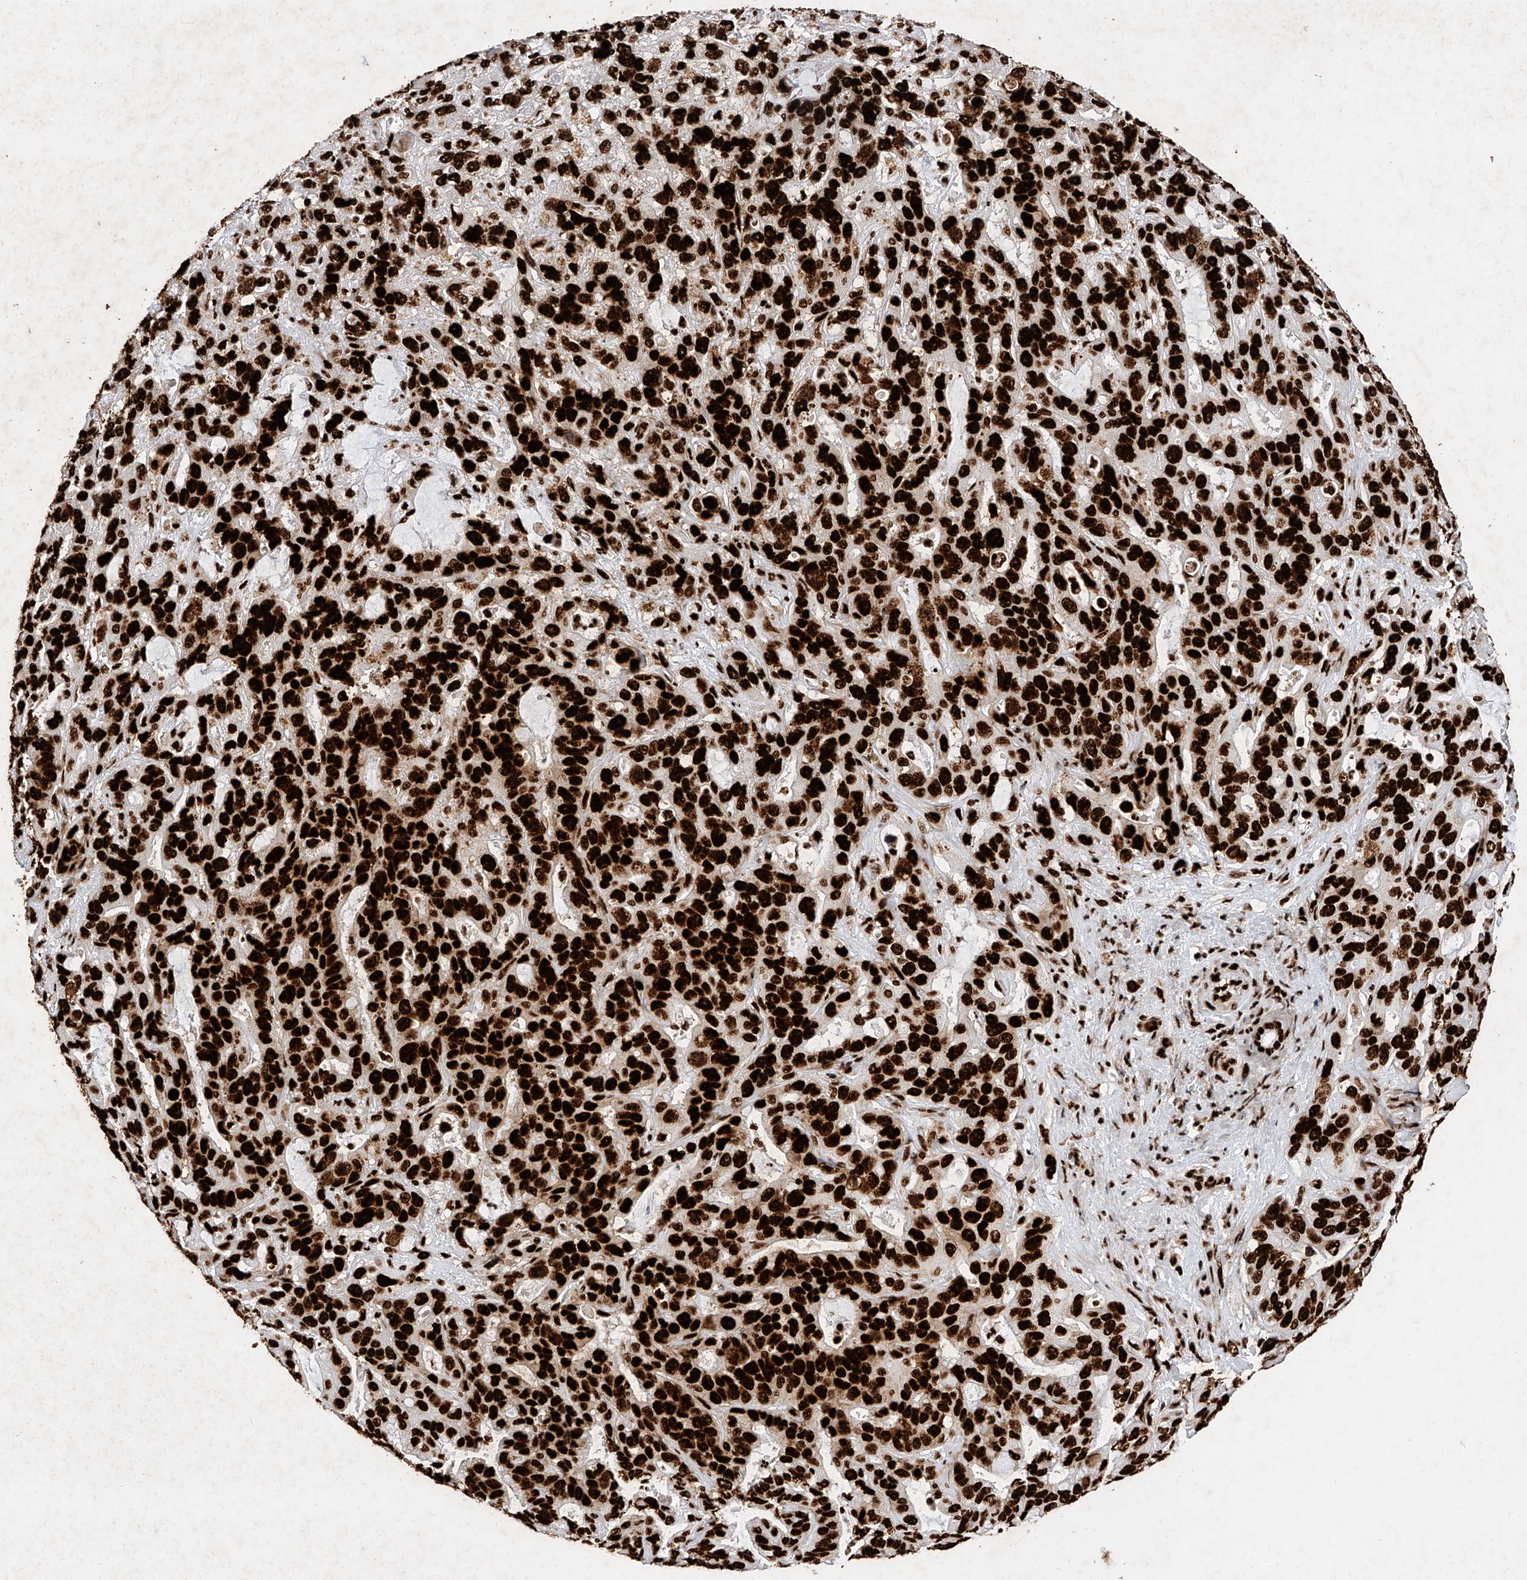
{"staining": {"intensity": "strong", "quantity": ">75%", "location": "nuclear"}, "tissue": "liver cancer", "cell_type": "Tumor cells", "image_type": "cancer", "snomed": [{"axis": "morphology", "description": "Cholangiocarcinoma"}, {"axis": "topography", "description": "Liver"}], "caption": "IHC of human liver cancer (cholangiocarcinoma) demonstrates high levels of strong nuclear staining in about >75% of tumor cells.", "gene": "SRSF6", "patient": {"sex": "female", "age": 65}}